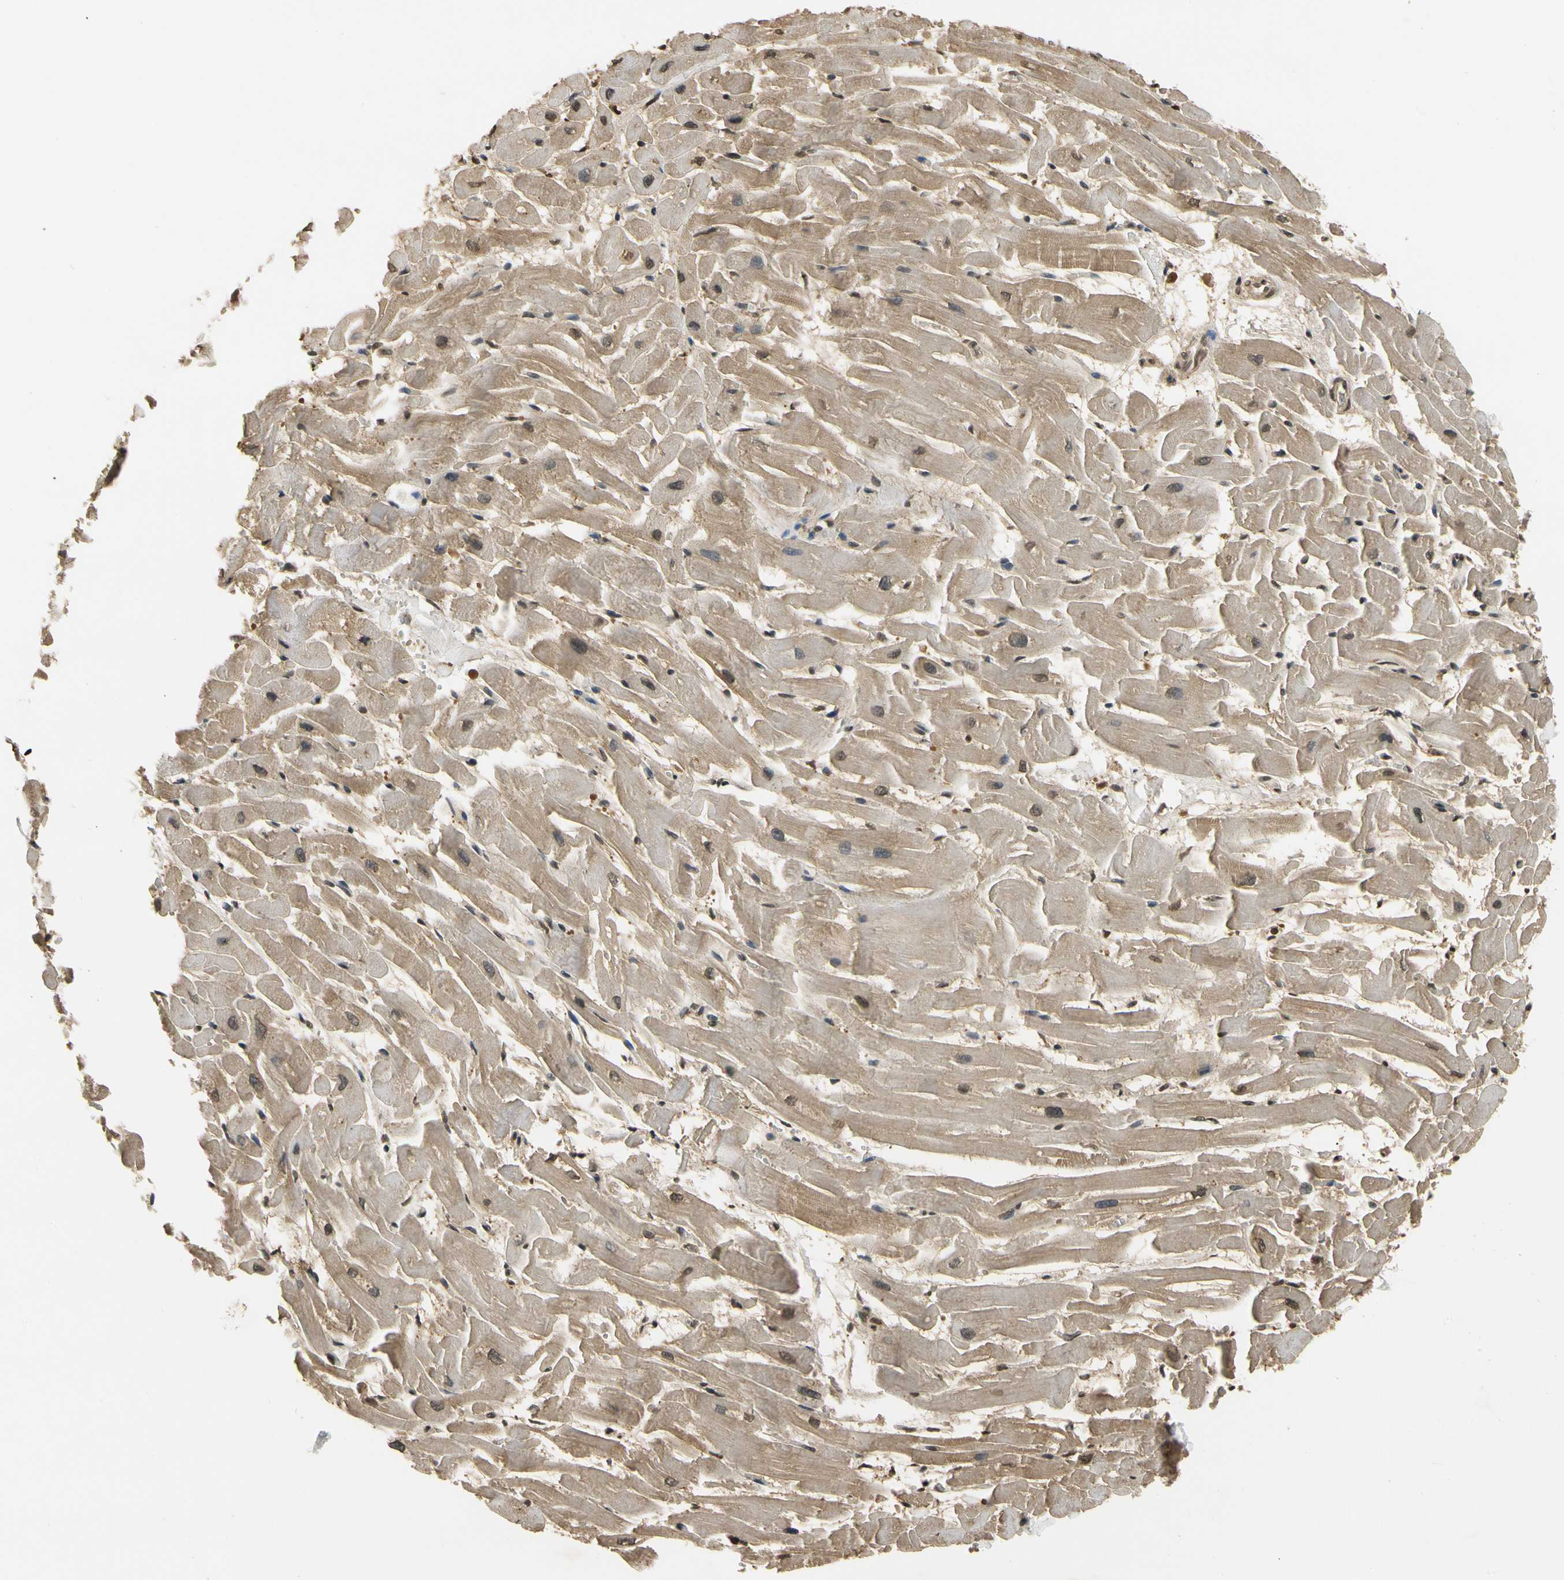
{"staining": {"intensity": "moderate", "quantity": ">75%", "location": "cytoplasmic/membranous,nuclear"}, "tissue": "heart muscle", "cell_type": "Cardiomyocytes", "image_type": "normal", "snomed": [{"axis": "morphology", "description": "Normal tissue, NOS"}, {"axis": "topography", "description": "Heart"}], "caption": "Heart muscle stained with immunohistochemistry displays moderate cytoplasmic/membranous,nuclear staining in about >75% of cardiomyocytes. (IHC, brightfield microscopy, high magnification).", "gene": "SOD1", "patient": {"sex": "female", "age": 19}}